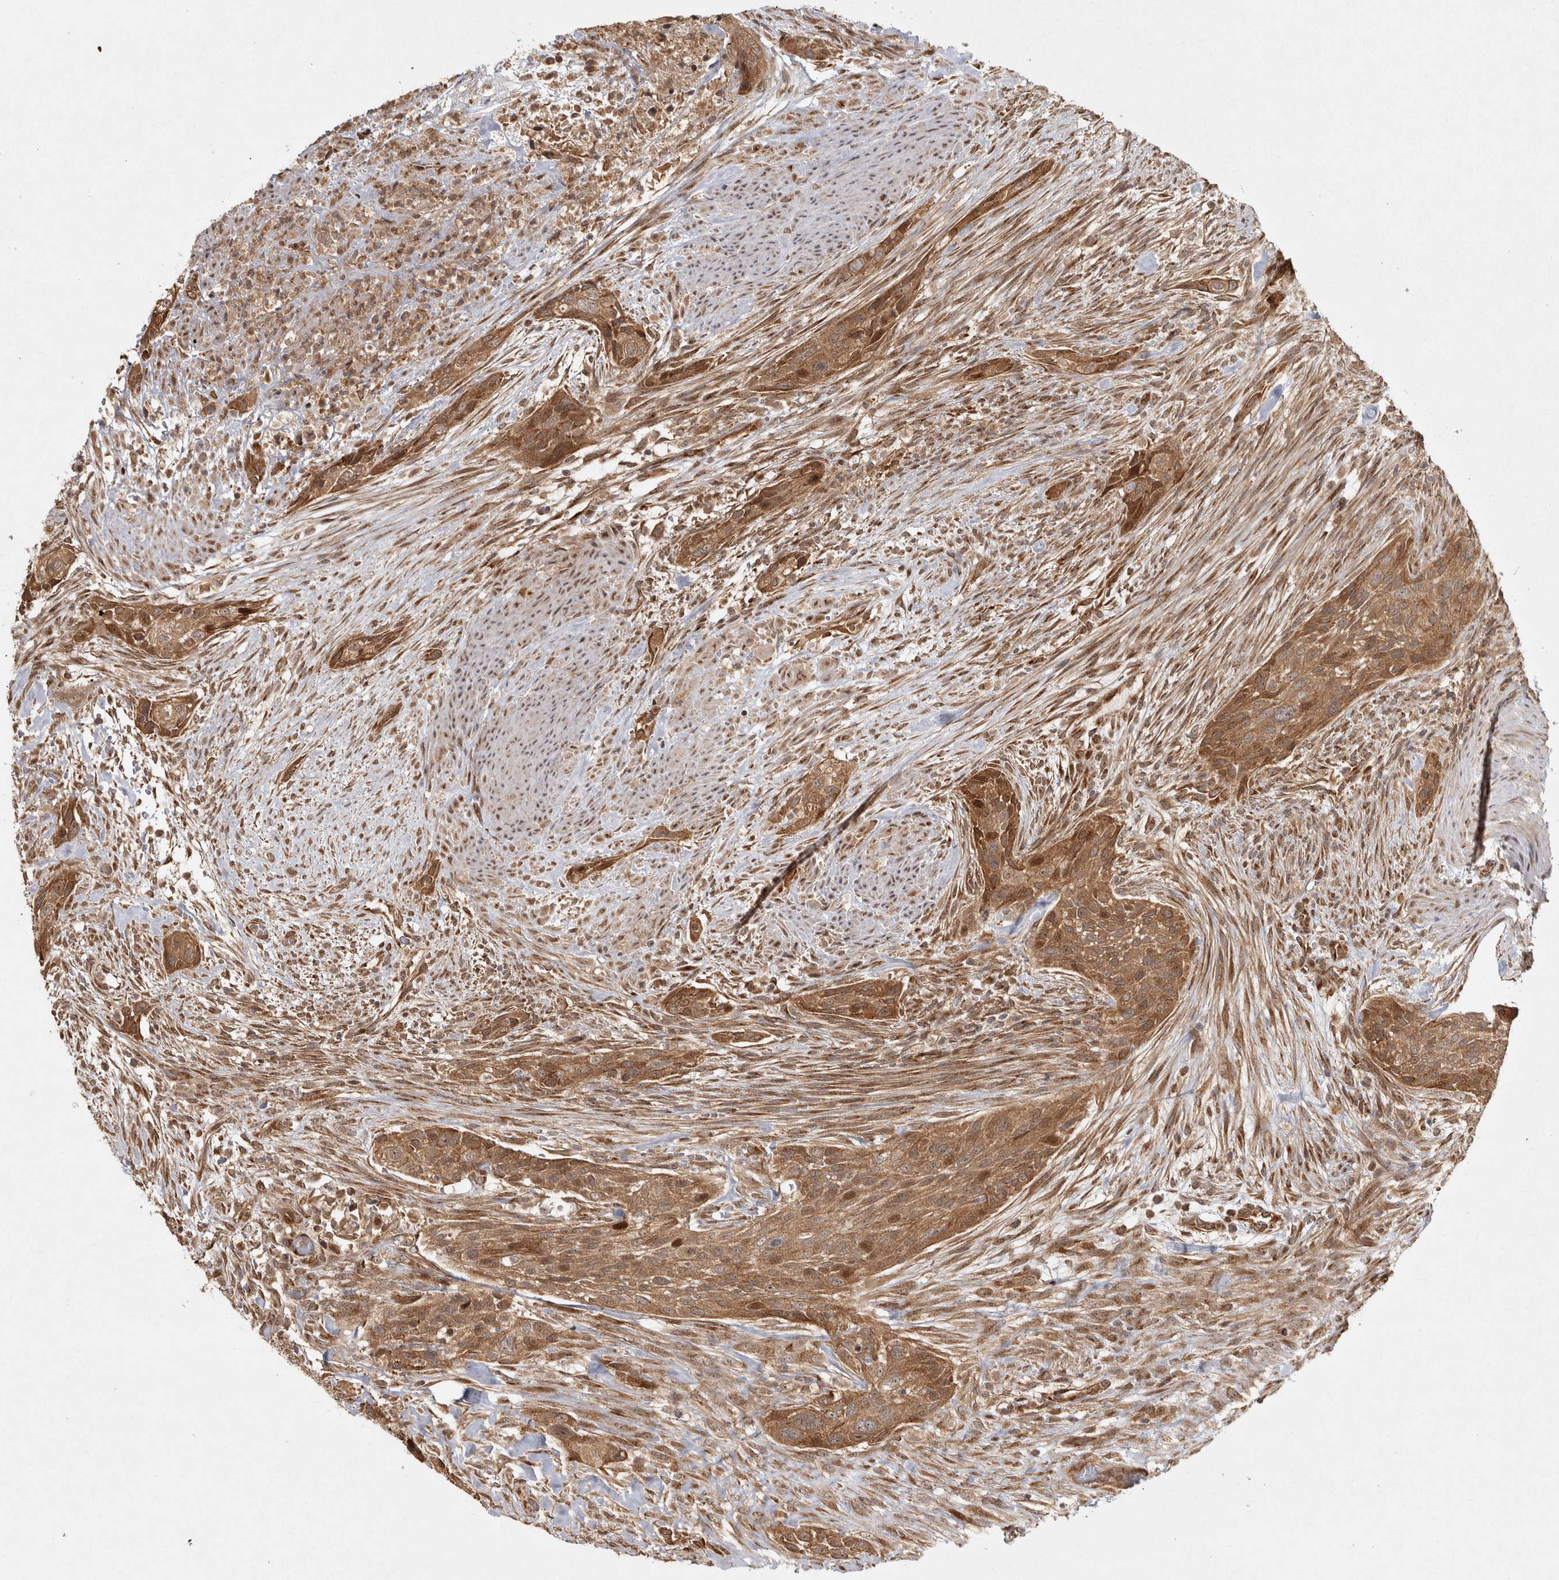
{"staining": {"intensity": "moderate", "quantity": ">75%", "location": "cytoplasmic/membranous,nuclear"}, "tissue": "urothelial cancer", "cell_type": "Tumor cells", "image_type": "cancer", "snomed": [{"axis": "morphology", "description": "Urothelial carcinoma, High grade"}, {"axis": "topography", "description": "Urinary bladder"}], "caption": "Urothelial carcinoma (high-grade) stained with a protein marker demonstrates moderate staining in tumor cells.", "gene": "CAMSAP2", "patient": {"sex": "male", "age": 35}}